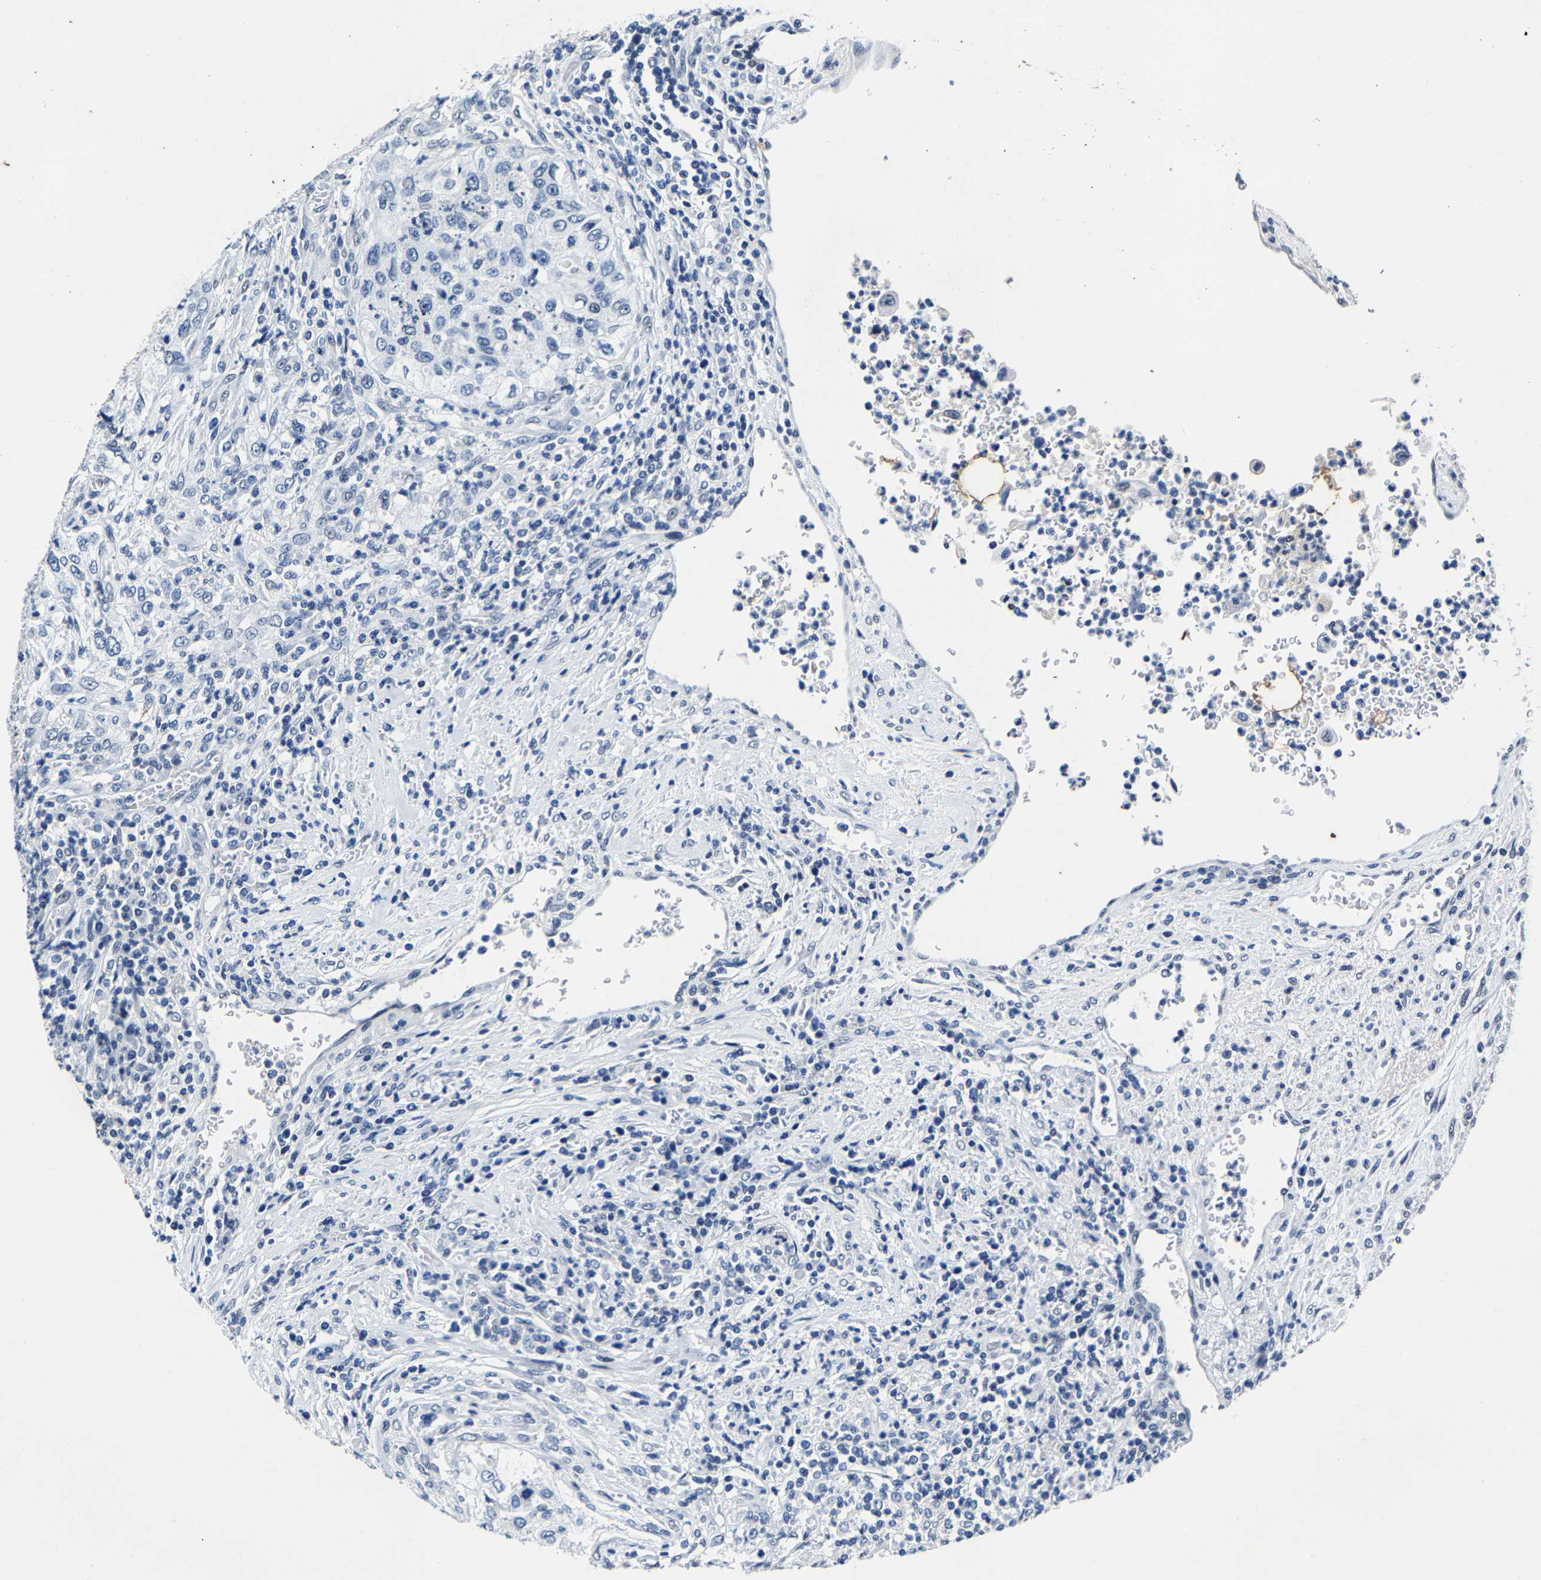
{"staining": {"intensity": "negative", "quantity": "none", "location": "none"}, "tissue": "urothelial cancer", "cell_type": "Tumor cells", "image_type": "cancer", "snomed": [{"axis": "morphology", "description": "Urothelial carcinoma, High grade"}, {"axis": "topography", "description": "Urinary bladder"}], "caption": "High power microscopy micrograph of an immunohistochemistry (IHC) photomicrograph of urothelial cancer, revealing no significant staining in tumor cells.", "gene": "UBN2", "patient": {"sex": "female", "age": 60}}